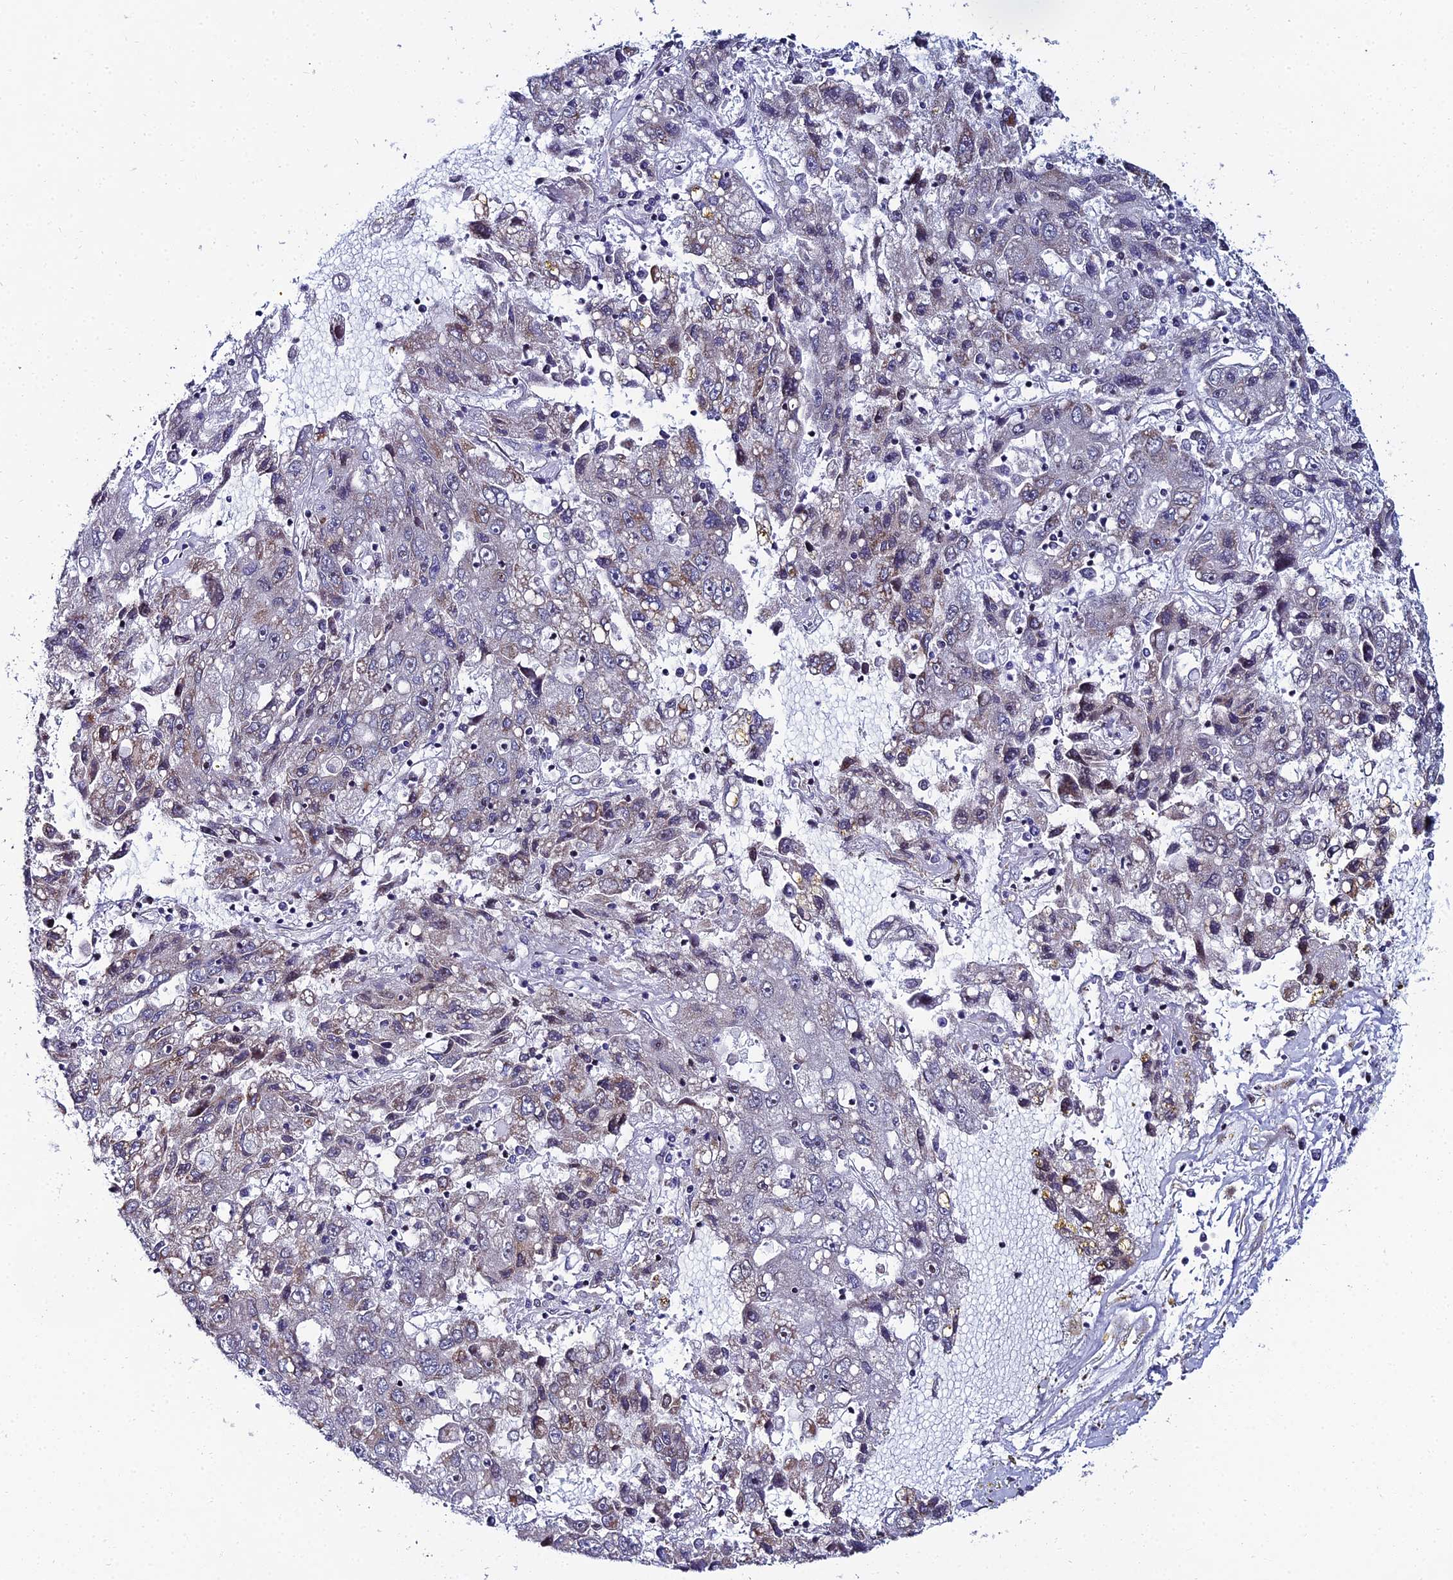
{"staining": {"intensity": "weak", "quantity": "<25%", "location": "cytoplasmic/membranous"}, "tissue": "liver cancer", "cell_type": "Tumor cells", "image_type": "cancer", "snomed": [{"axis": "morphology", "description": "Carcinoma, Hepatocellular, NOS"}, {"axis": "topography", "description": "Liver"}], "caption": "High power microscopy photomicrograph of an immunohistochemistry photomicrograph of liver hepatocellular carcinoma, revealing no significant expression in tumor cells.", "gene": "ZNF668", "patient": {"sex": "male", "age": 49}}